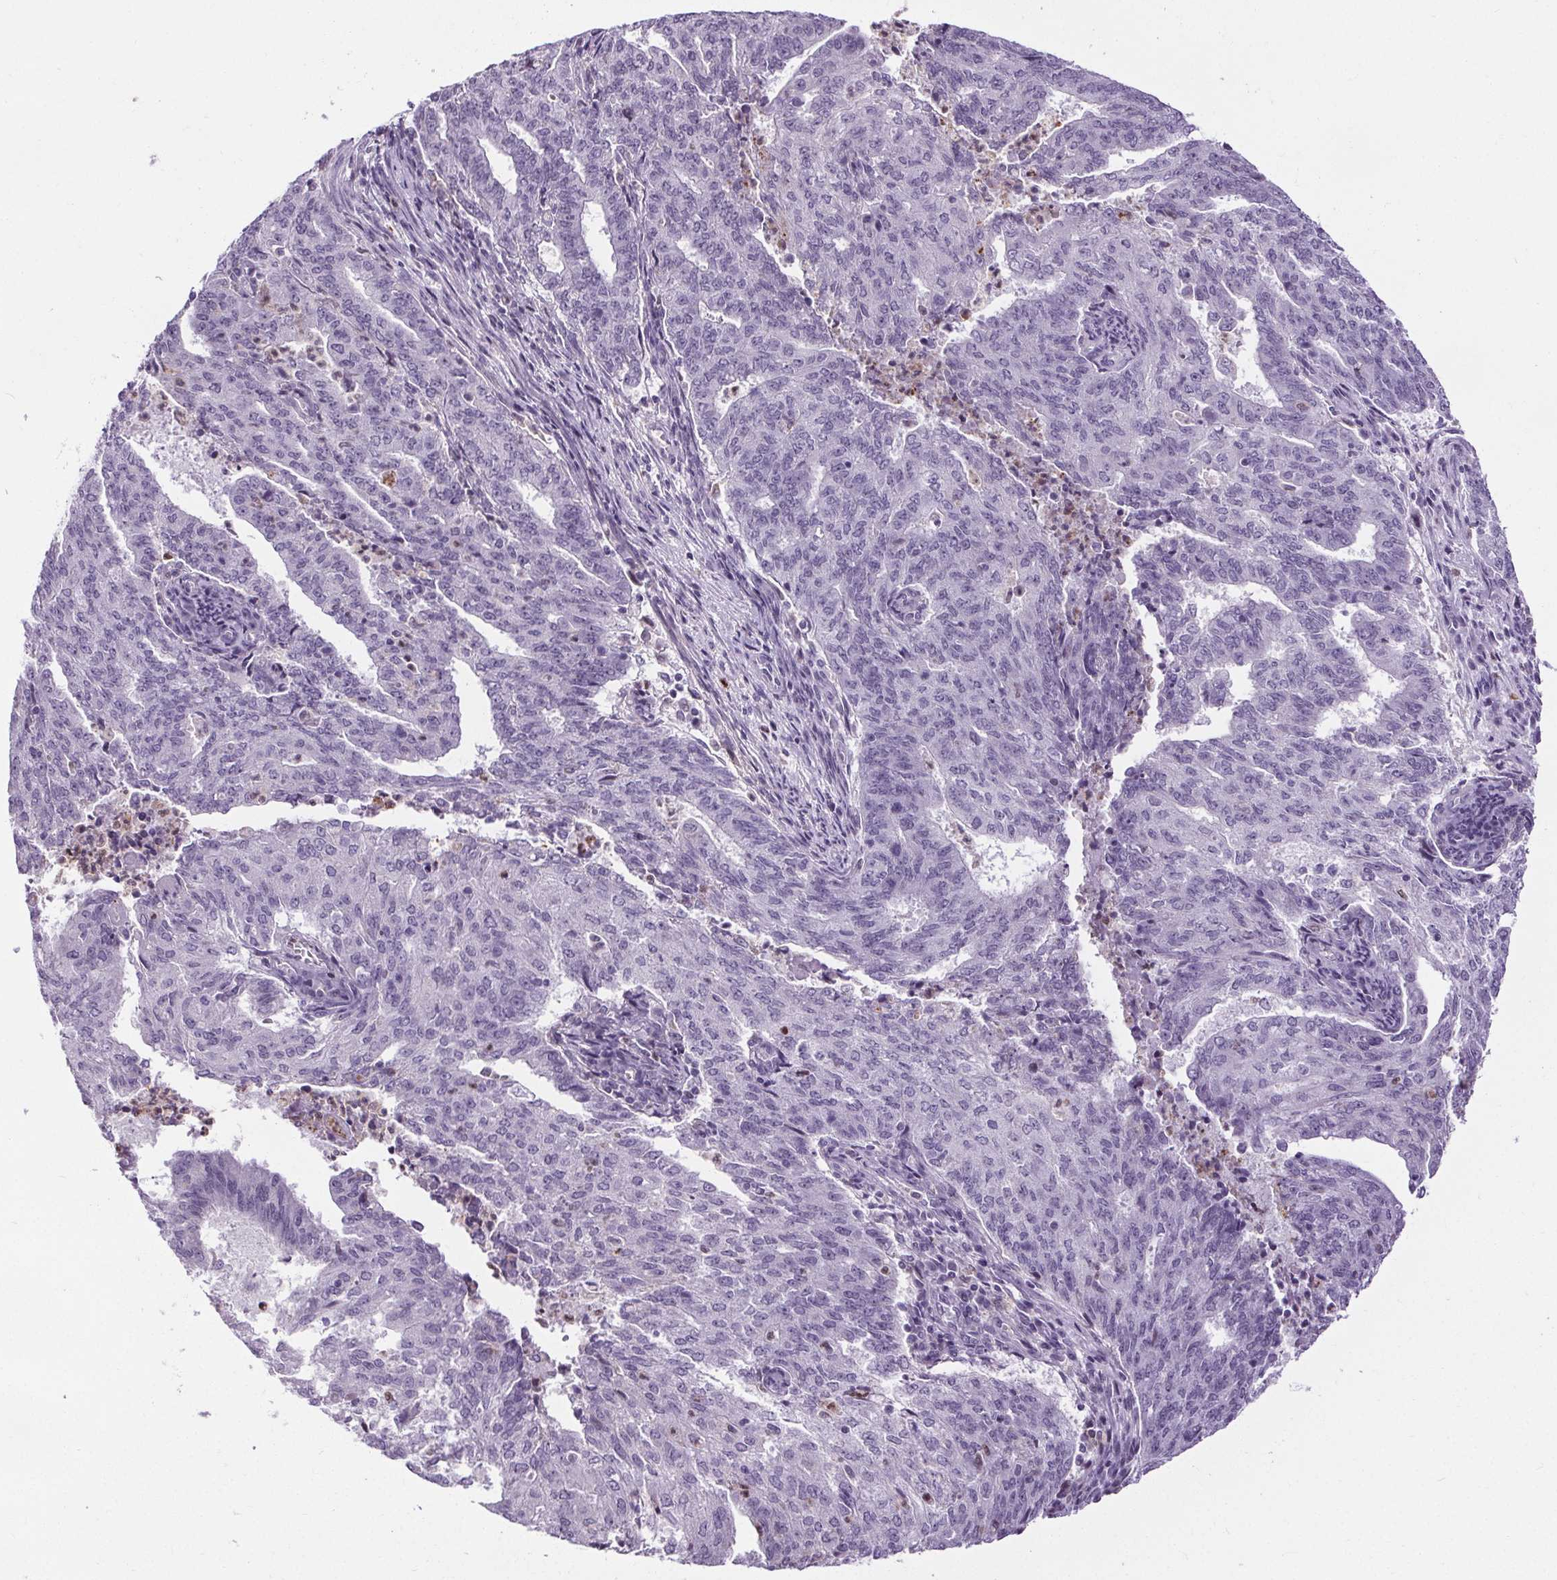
{"staining": {"intensity": "negative", "quantity": "none", "location": "none"}, "tissue": "endometrial cancer", "cell_type": "Tumor cells", "image_type": "cancer", "snomed": [{"axis": "morphology", "description": "Adenocarcinoma, NOS"}, {"axis": "topography", "description": "Endometrium"}], "caption": "Immunohistochemistry of human endometrial cancer exhibits no positivity in tumor cells.", "gene": "TMEM240", "patient": {"sex": "female", "age": 82}}